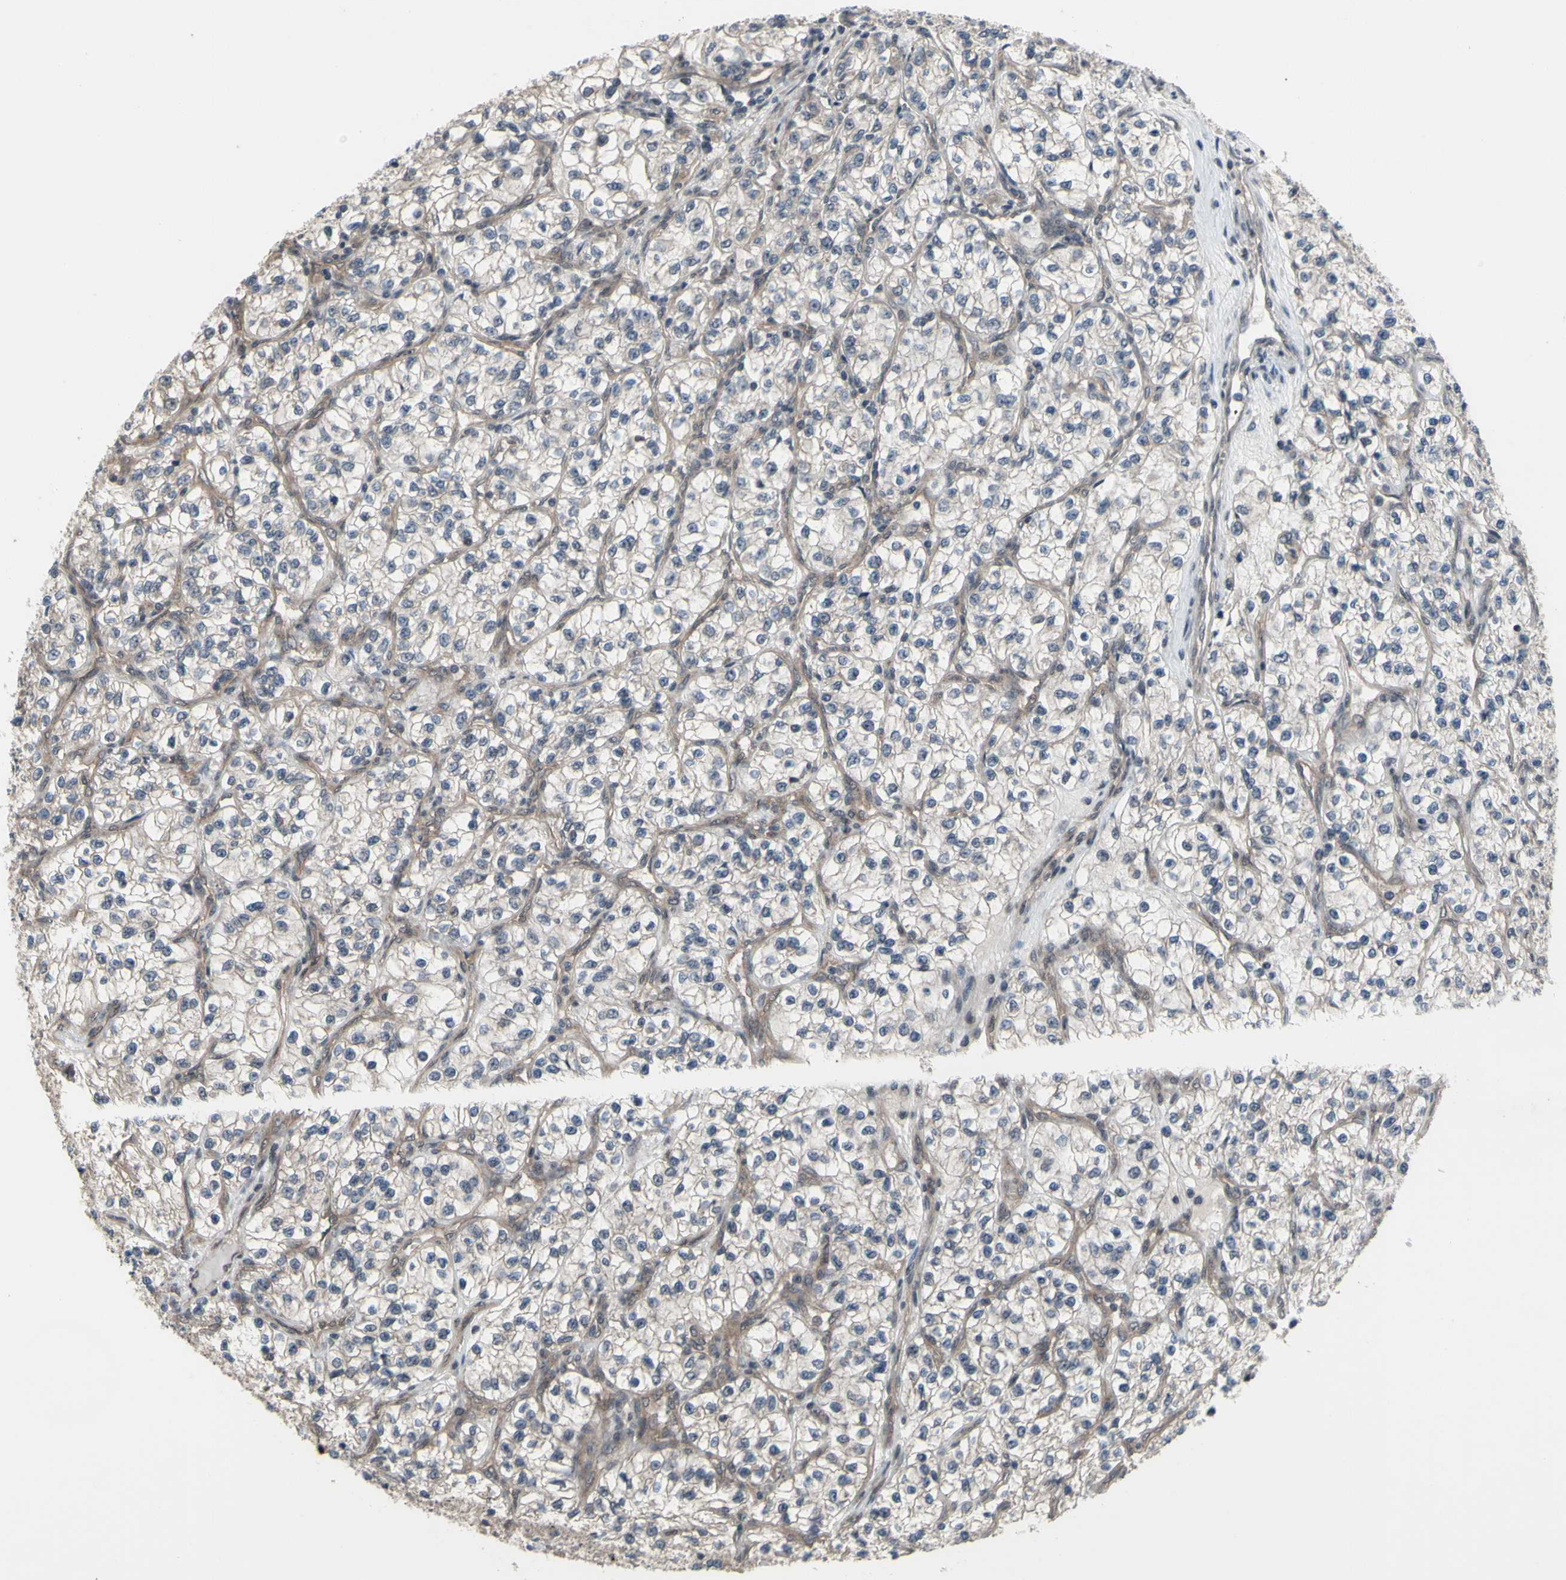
{"staining": {"intensity": "weak", "quantity": ">75%", "location": "cytoplasmic/membranous"}, "tissue": "renal cancer", "cell_type": "Tumor cells", "image_type": "cancer", "snomed": [{"axis": "morphology", "description": "Adenocarcinoma, NOS"}, {"axis": "topography", "description": "Kidney"}], "caption": "Renal cancer was stained to show a protein in brown. There is low levels of weak cytoplasmic/membranous positivity in about >75% of tumor cells.", "gene": "TRDMT1", "patient": {"sex": "female", "age": 57}}